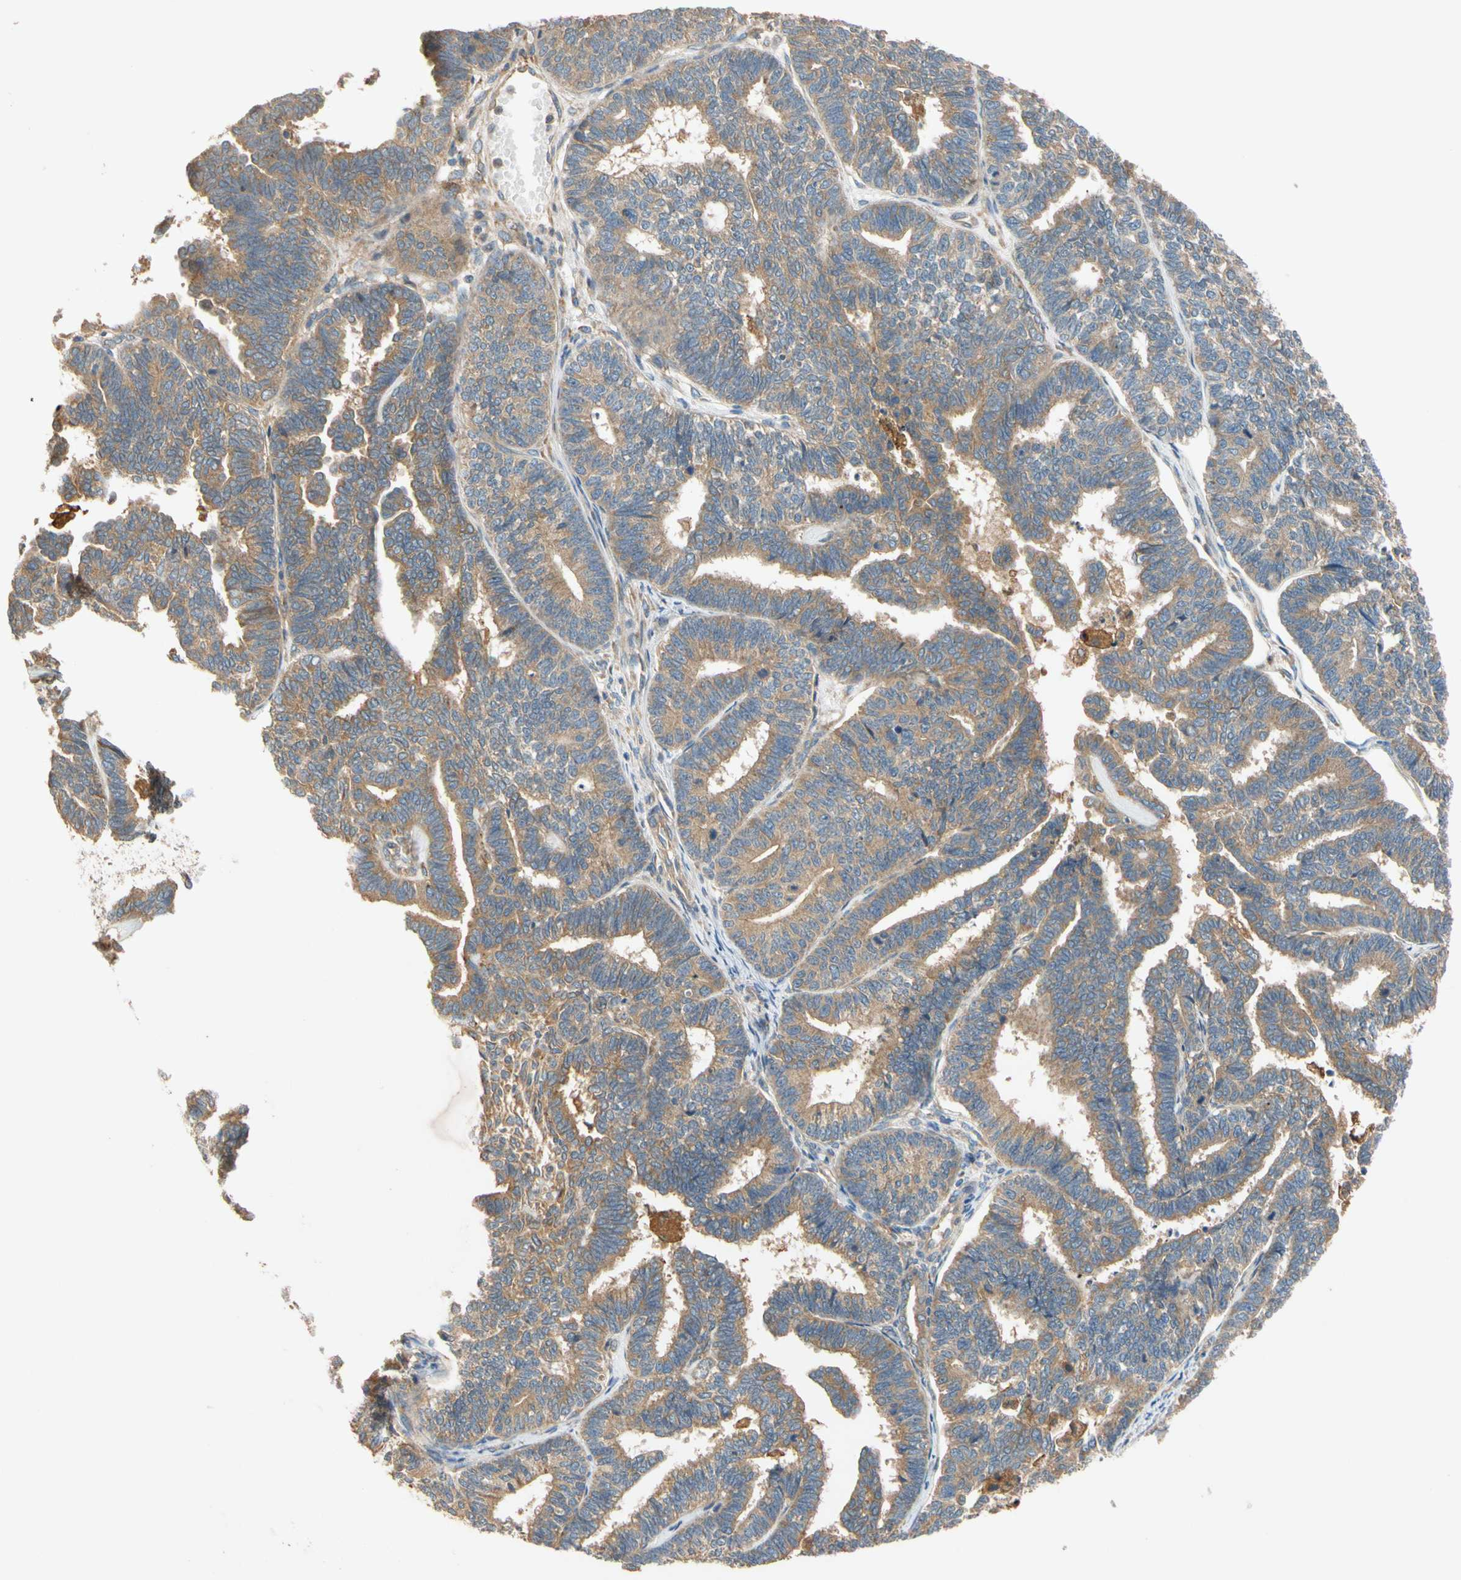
{"staining": {"intensity": "moderate", "quantity": ">75%", "location": "cytoplasmic/membranous"}, "tissue": "endometrial cancer", "cell_type": "Tumor cells", "image_type": "cancer", "snomed": [{"axis": "morphology", "description": "Adenocarcinoma, NOS"}, {"axis": "topography", "description": "Endometrium"}], "caption": "A brown stain shows moderate cytoplasmic/membranous staining of a protein in human endometrial adenocarcinoma tumor cells. The protein is stained brown, and the nuclei are stained in blue (DAB (3,3'-diaminobenzidine) IHC with brightfield microscopy, high magnification).", "gene": "USP46", "patient": {"sex": "female", "age": 70}}